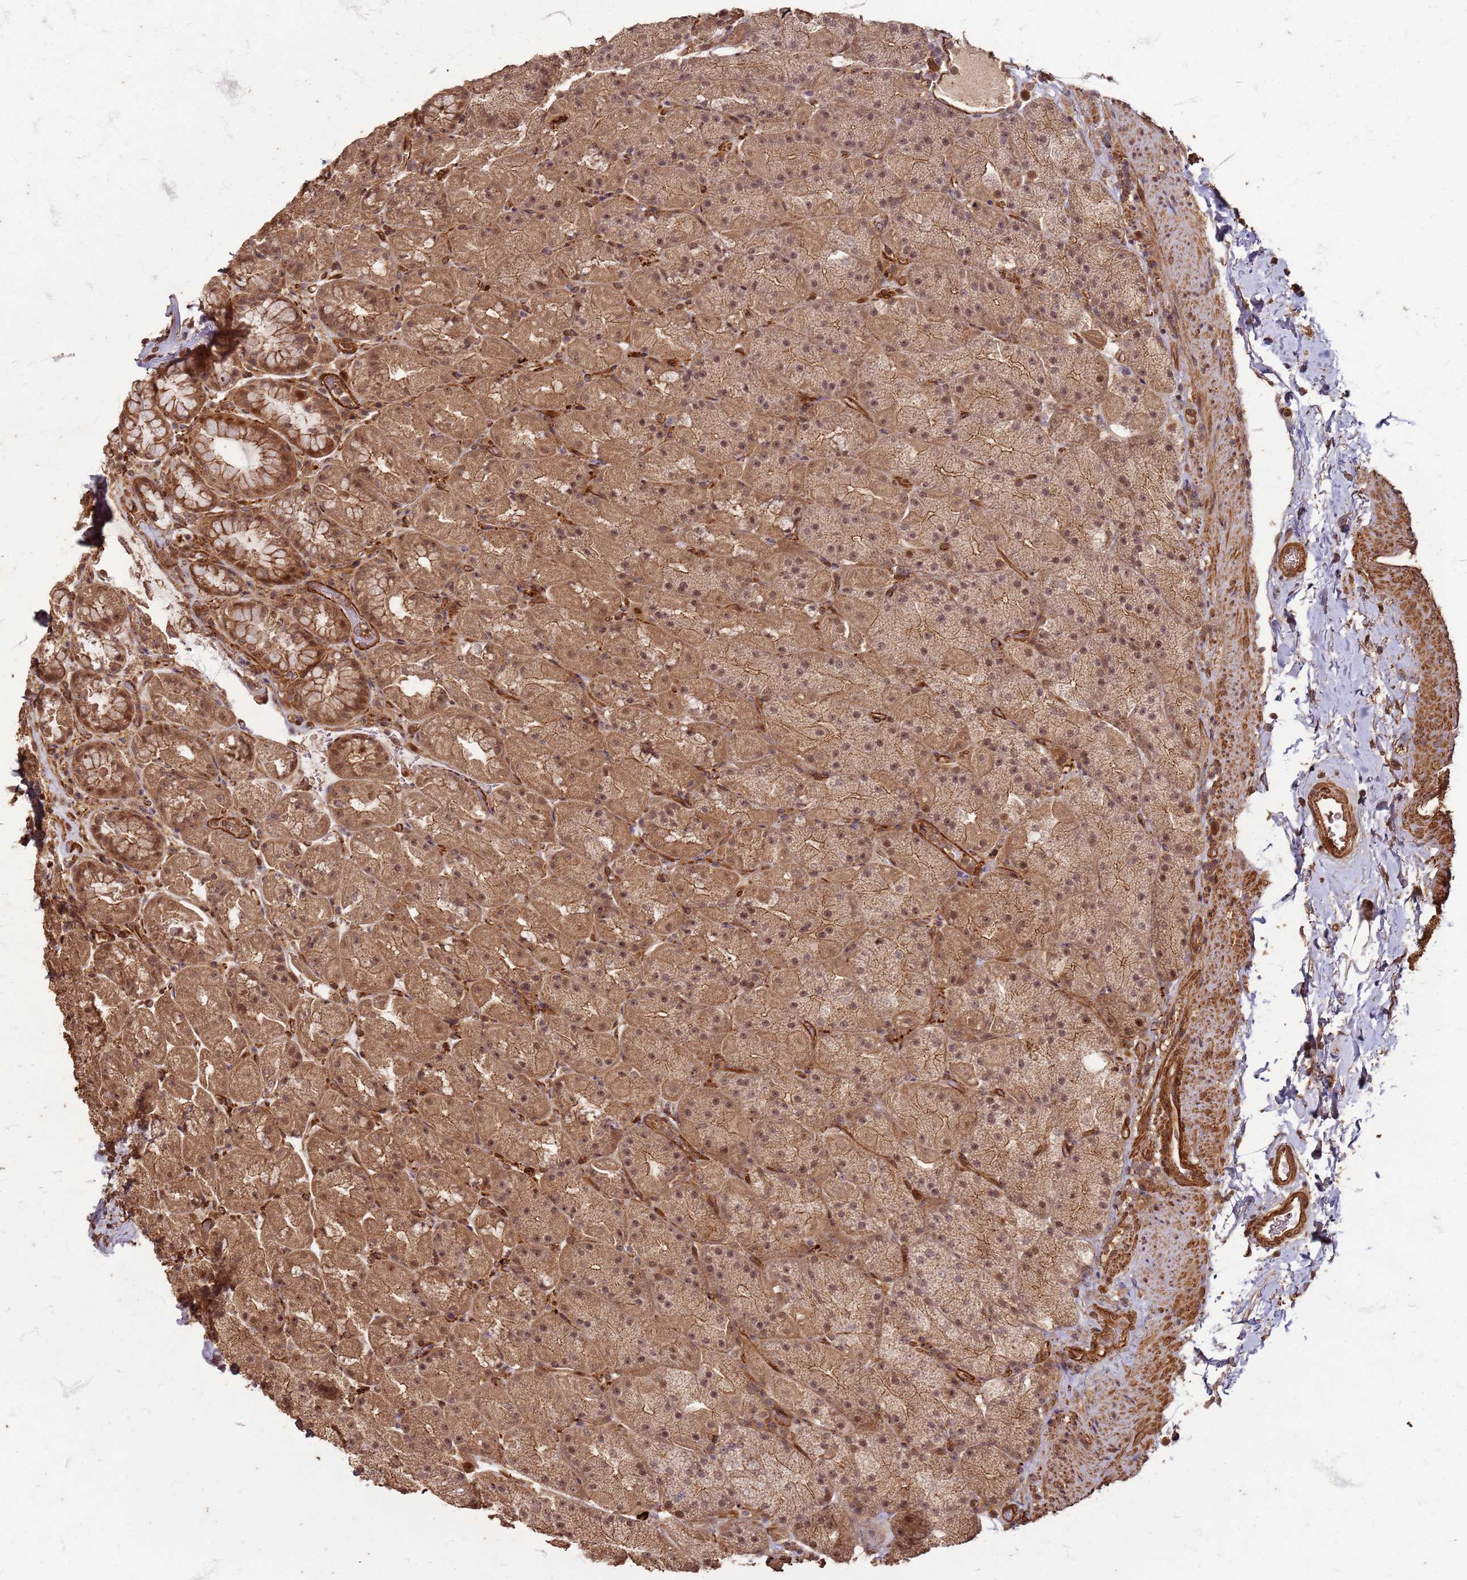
{"staining": {"intensity": "moderate", "quantity": ">75%", "location": "cytoplasmic/membranous,nuclear"}, "tissue": "stomach", "cell_type": "Glandular cells", "image_type": "normal", "snomed": [{"axis": "morphology", "description": "Normal tissue, NOS"}, {"axis": "topography", "description": "Stomach, upper"}, {"axis": "topography", "description": "Stomach, lower"}], "caption": "The image displays immunohistochemical staining of normal stomach. There is moderate cytoplasmic/membranous,nuclear staining is present in approximately >75% of glandular cells.", "gene": "KIF26A", "patient": {"sex": "male", "age": 67}}